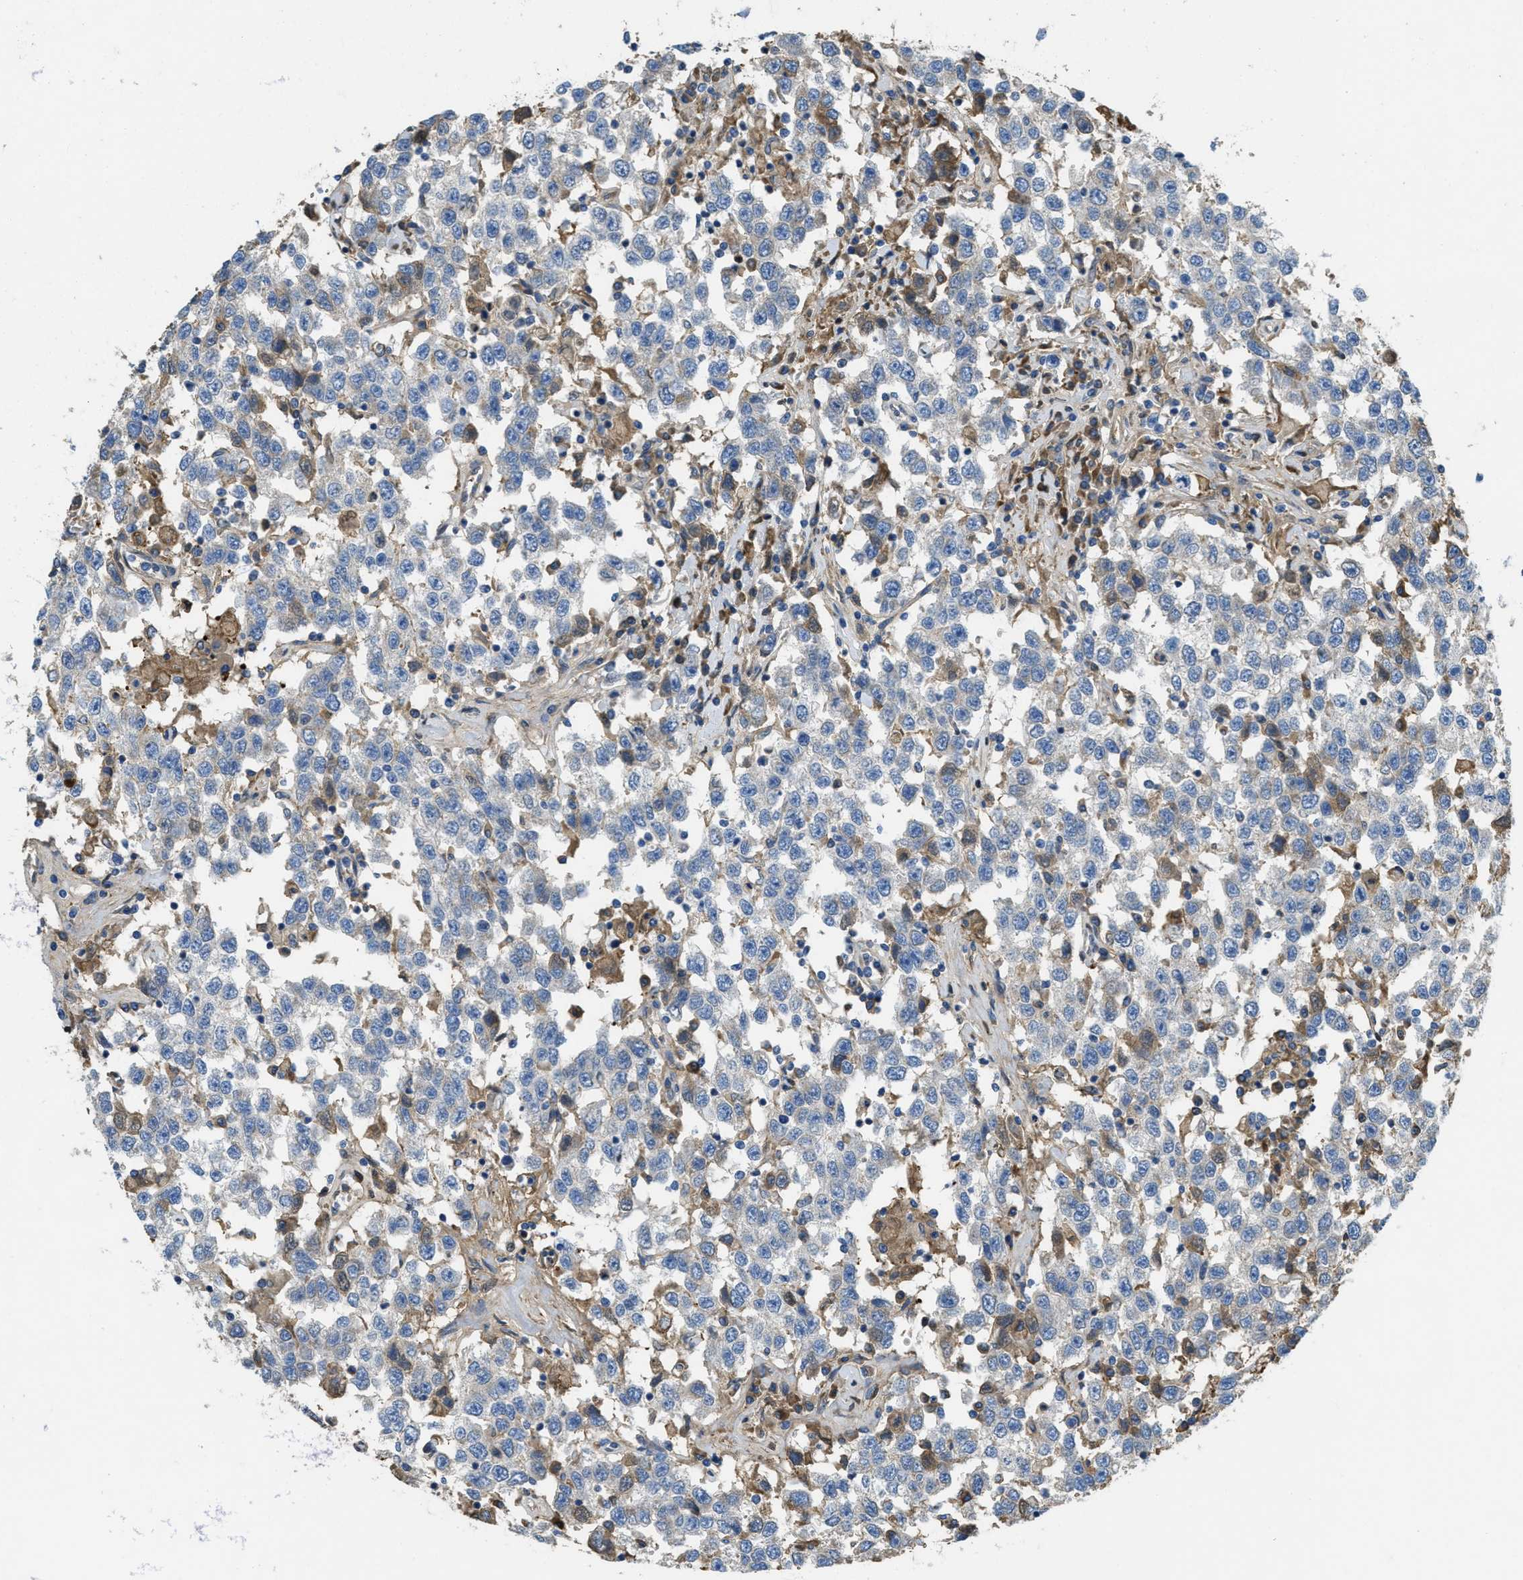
{"staining": {"intensity": "weak", "quantity": "<25%", "location": "cytoplasmic/membranous"}, "tissue": "testis cancer", "cell_type": "Tumor cells", "image_type": "cancer", "snomed": [{"axis": "morphology", "description": "Seminoma, NOS"}, {"axis": "topography", "description": "Testis"}], "caption": "This is a photomicrograph of immunohistochemistry (IHC) staining of testis cancer (seminoma), which shows no expression in tumor cells. (Immunohistochemistry, brightfield microscopy, high magnification).", "gene": "MPDU1", "patient": {"sex": "male", "age": 41}}